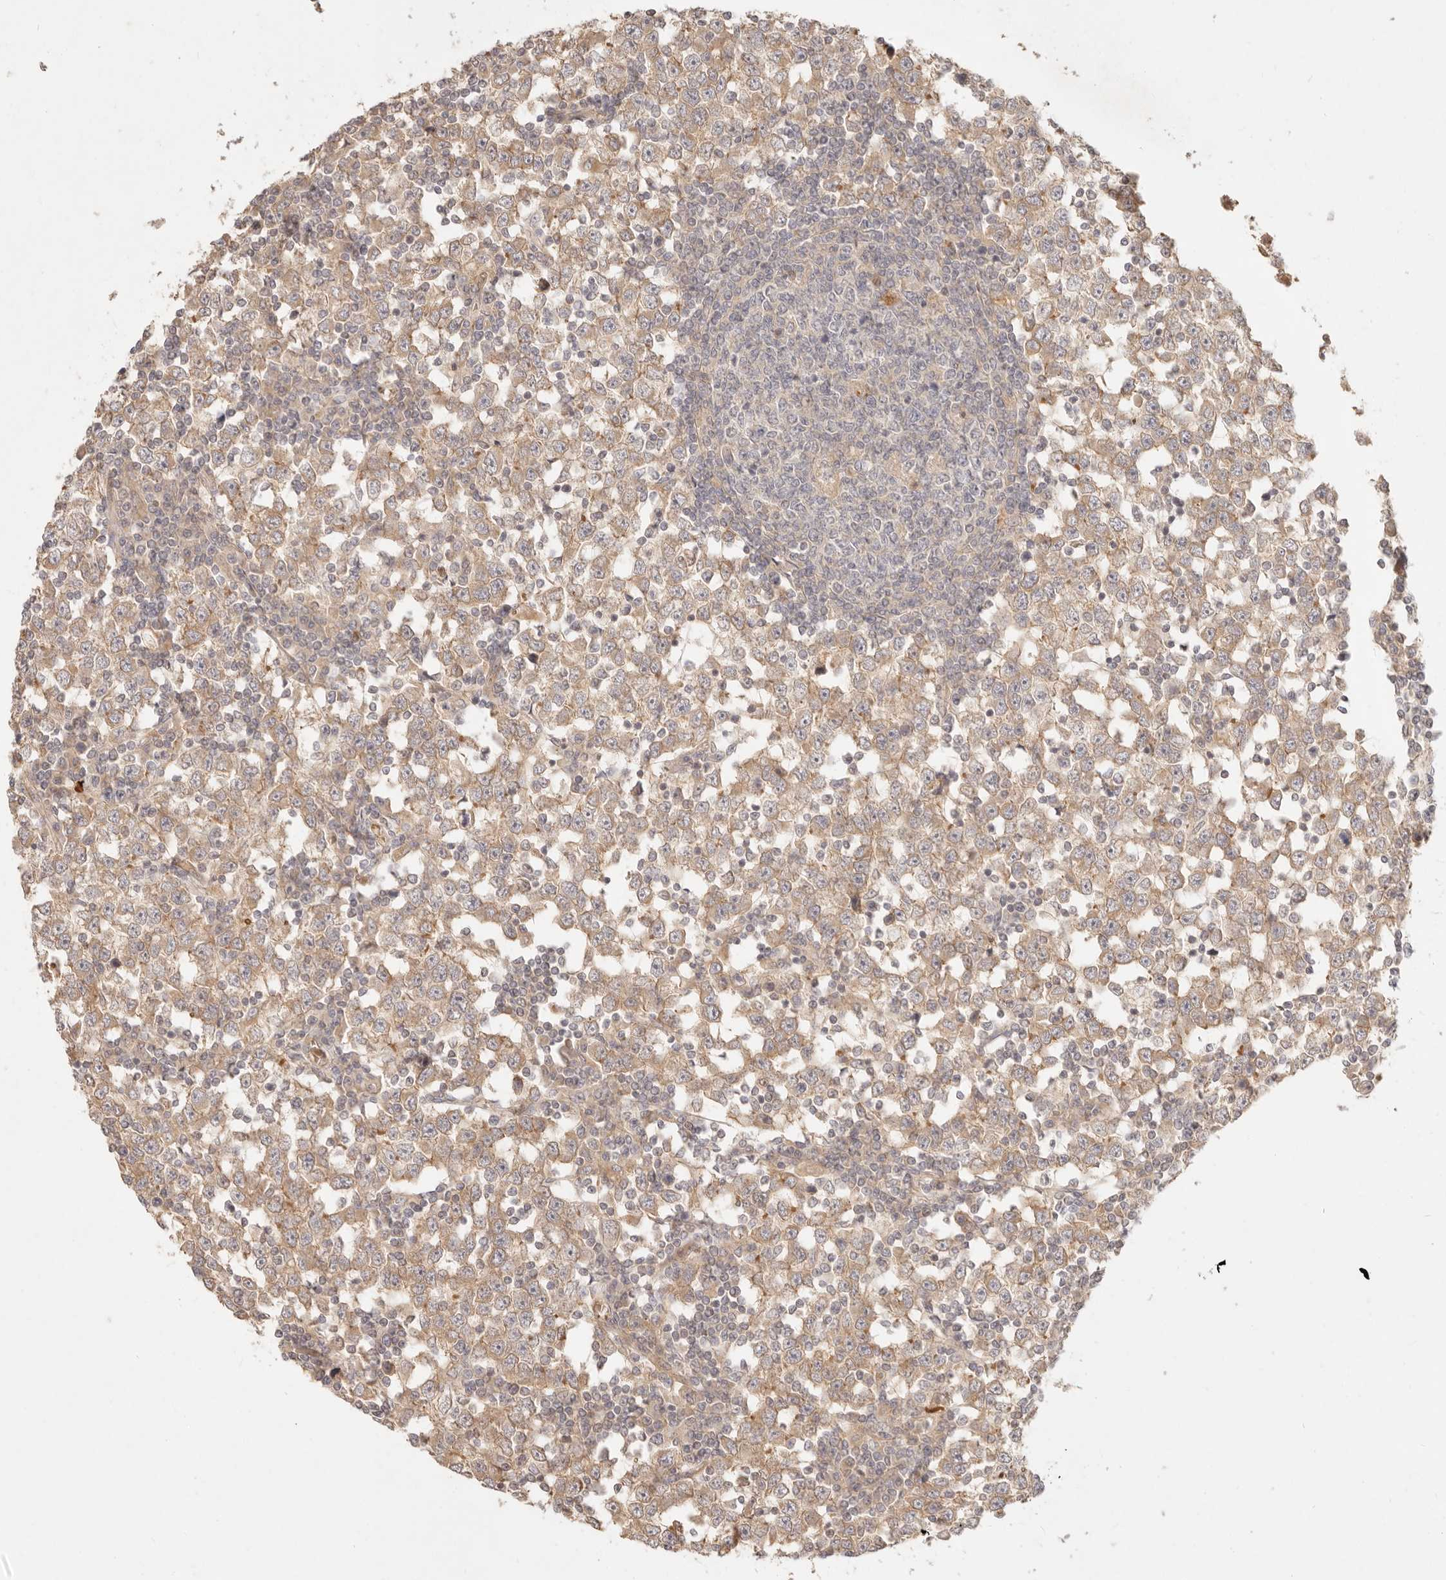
{"staining": {"intensity": "weak", "quantity": ">75%", "location": "cytoplasmic/membranous"}, "tissue": "testis cancer", "cell_type": "Tumor cells", "image_type": "cancer", "snomed": [{"axis": "morphology", "description": "Seminoma, NOS"}, {"axis": "topography", "description": "Testis"}], "caption": "Immunohistochemical staining of testis seminoma displays low levels of weak cytoplasmic/membranous protein staining in about >75% of tumor cells.", "gene": "PPP1R3B", "patient": {"sex": "male", "age": 65}}